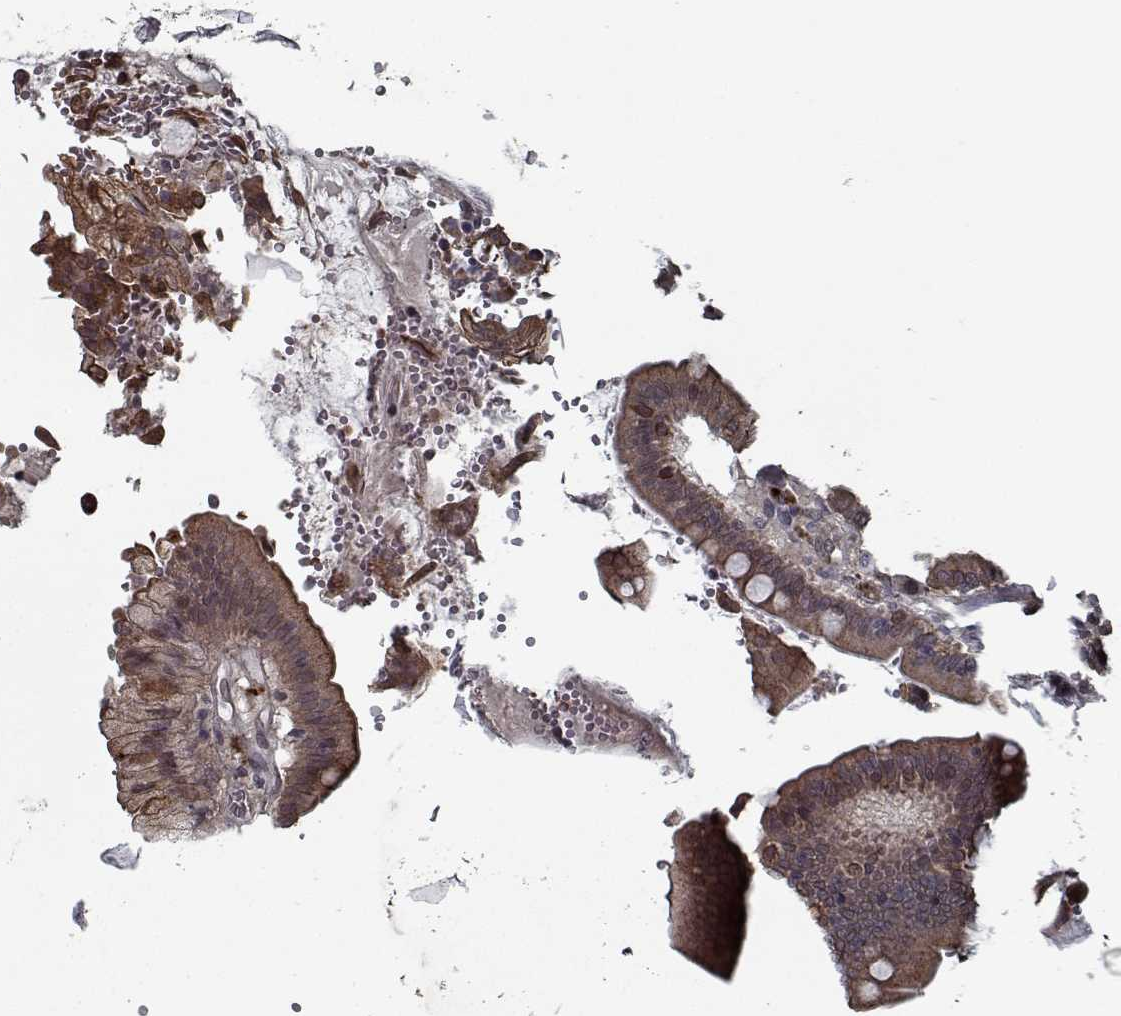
{"staining": {"intensity": "weak", "quantity": ">75%", "location": "cytoplasmic/membranous"}, "tissue": "duodenum", "cell_type": "Glandular cells", "image_type": "normal", "snomed": [{"axis": "morphology", "description": "Normal tissue, NOS"}, {"axis": "topography", "description": "Duodenum"}], "caption": "A brown stain highlights weak cytoplasmic/membranous expression of a protein in glandular cells of normal duodenum. (brown staining indicates protein expression, while blue staining denotes nuclei).", "gene": "NLK", "patient": {"sex": "female", "age": 62}}